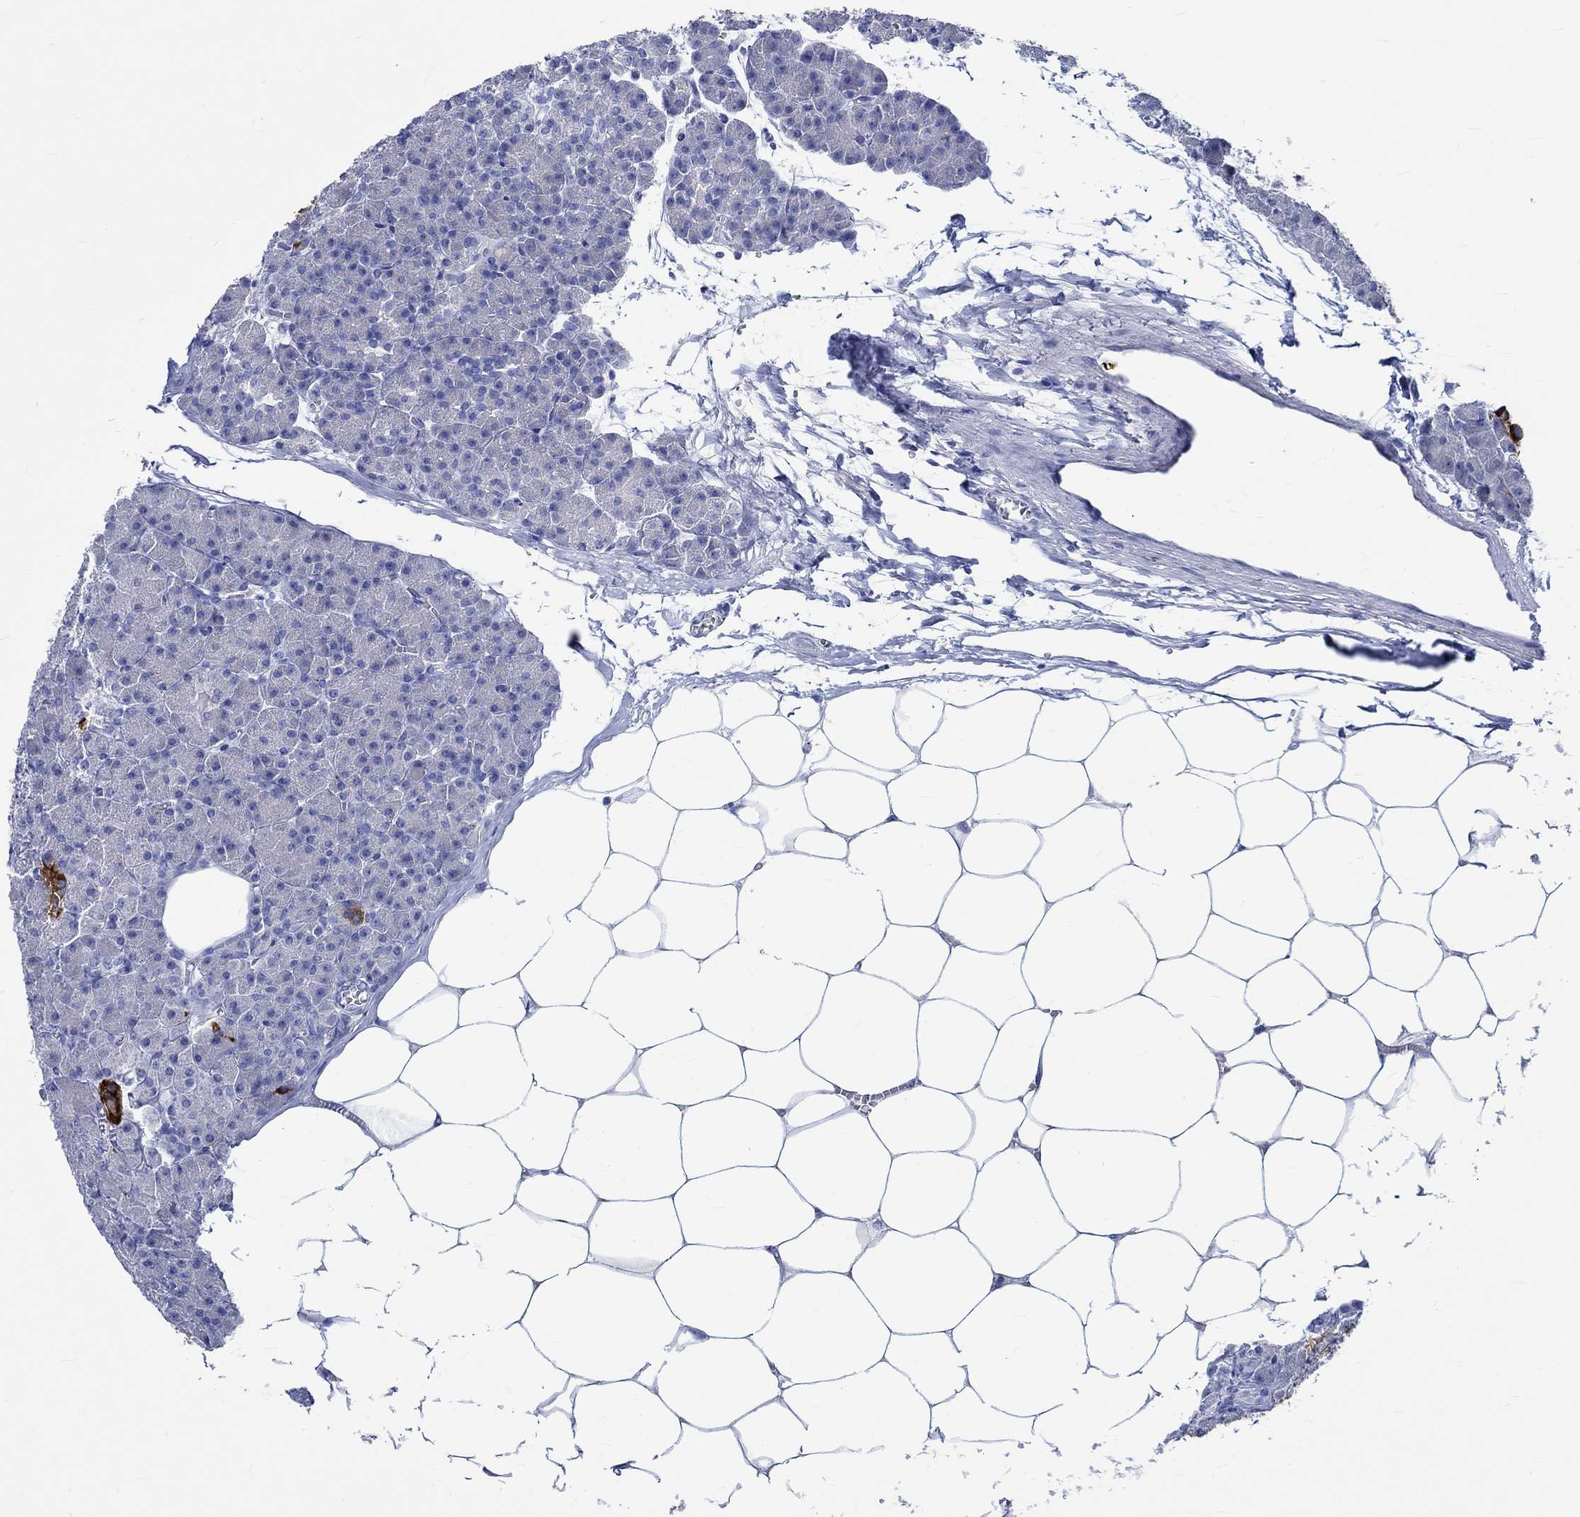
{"staining": {"intensity": "negative", "quantity": "none", "location": "none"}, "tissue": "pancreas", "cell_type": "Exocrine glandular cells", "image_type": "normal", "snomed": [{"axis": "morphology", "description": "Normal tissue, NOS"}, {"axis": "topography", "description": "Pancreas"}], "caption": "Exocrine glandular cells are negative for protein expression in benign human pancreas. The staining is performed using DAB (3,3'-diaminobenzidine) brown chromogen with nuclei counter-stained in using hematoxylin.", "gene": "PTPRN2", "patient": {"sex": "female", "age": 45}}